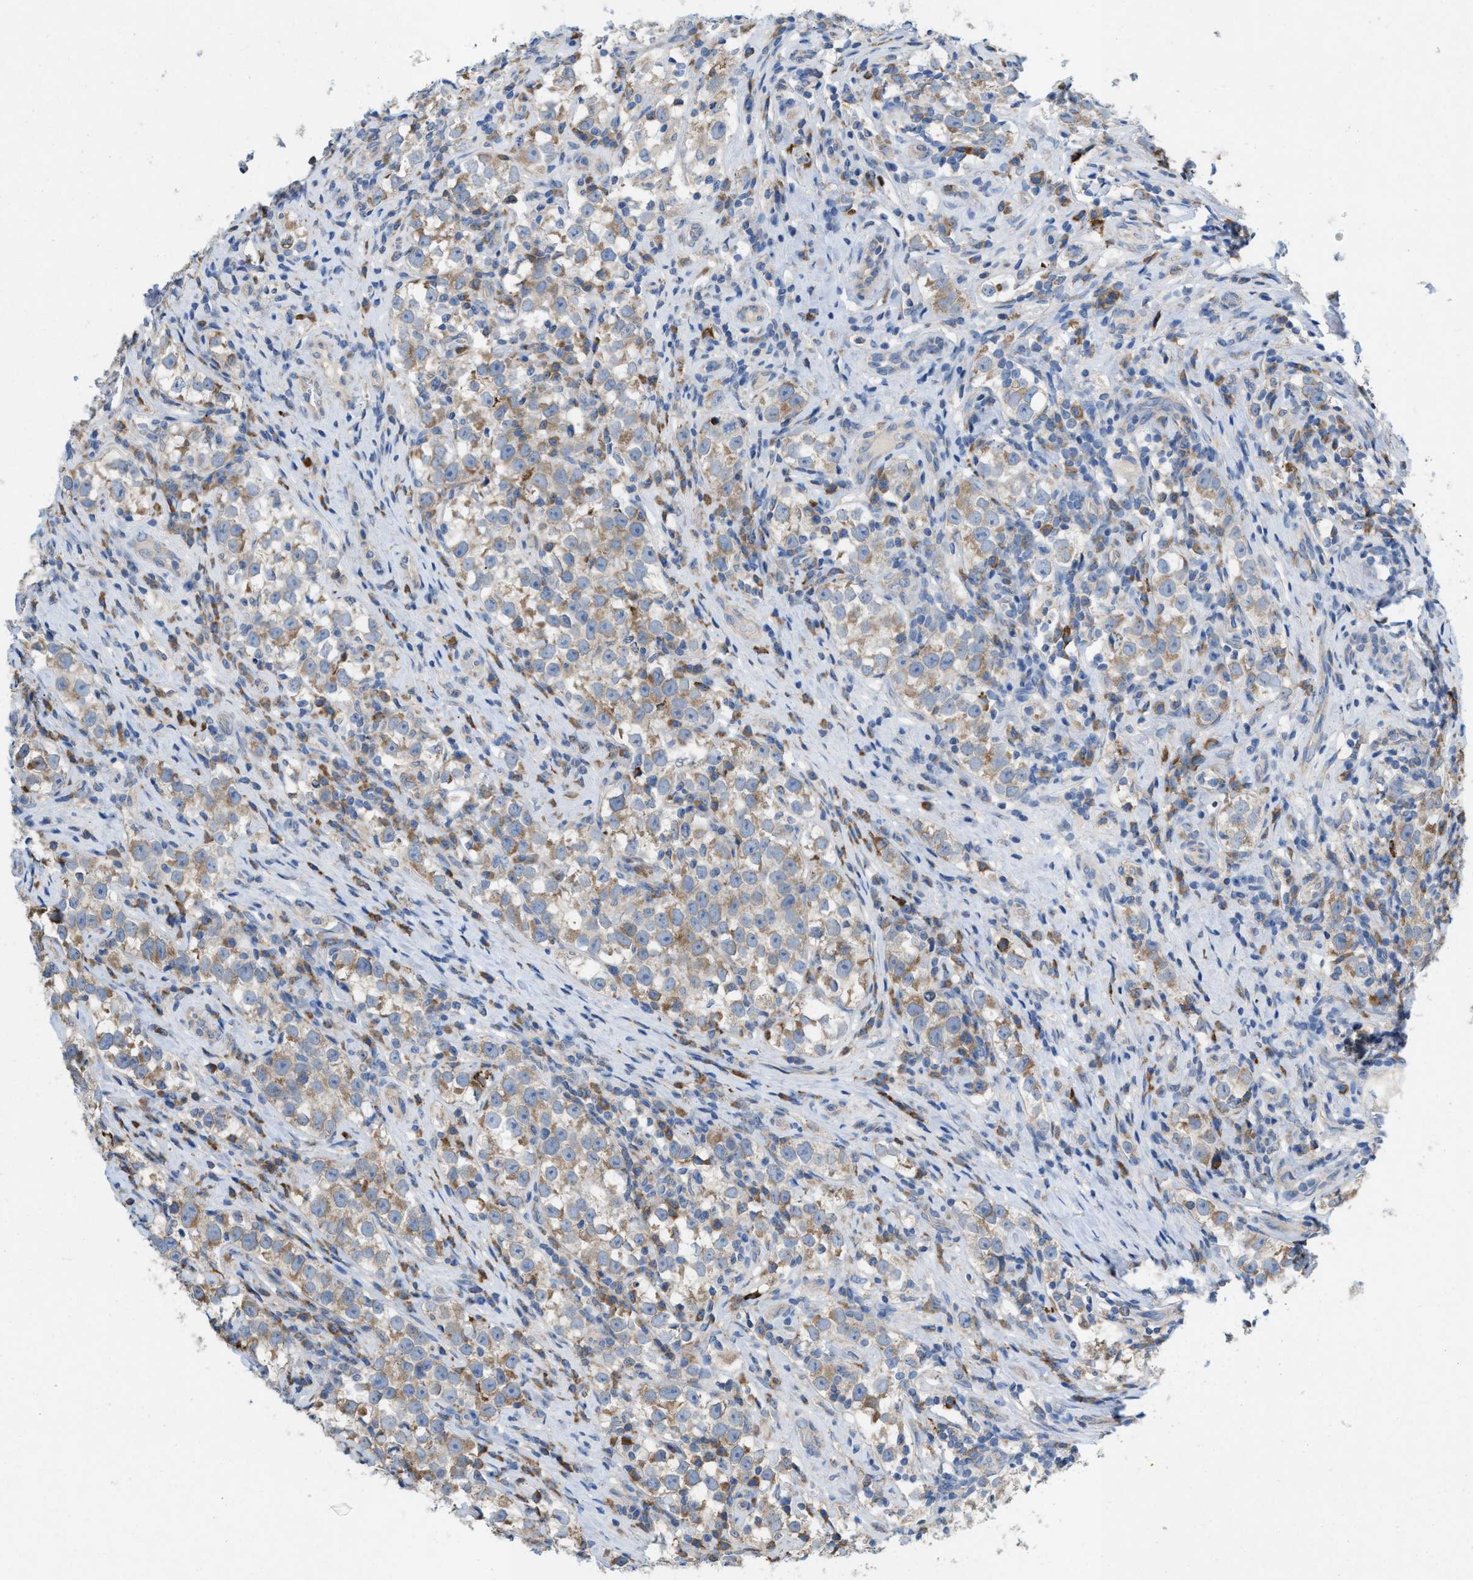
{"staining": {"intensity": "weak", "quantity": ">75%", "location": "cytoplasmic/membranous"}, "tissue": "testis cancer", "cell_type": "Tumor cells", "image_type": "cancer", "snomed": [{"axis": "morphology", "description": "Normal tissue, NOS"}, {"axis": "morphology", "description": "Seminoma, NOS"}, {"axis": "topography", "description": "Testis"}], "caption": "DAB immunohistochemical staining of human testis cancer (seminoma) shows weak cytoplasmic/membranous protein expression in about >75% of tumor cells. The protein is shown in brown color, while the nuclei are stained blue.", "gene": "DYNC2I1", "patient": {"sex": "male", "age": 43}}